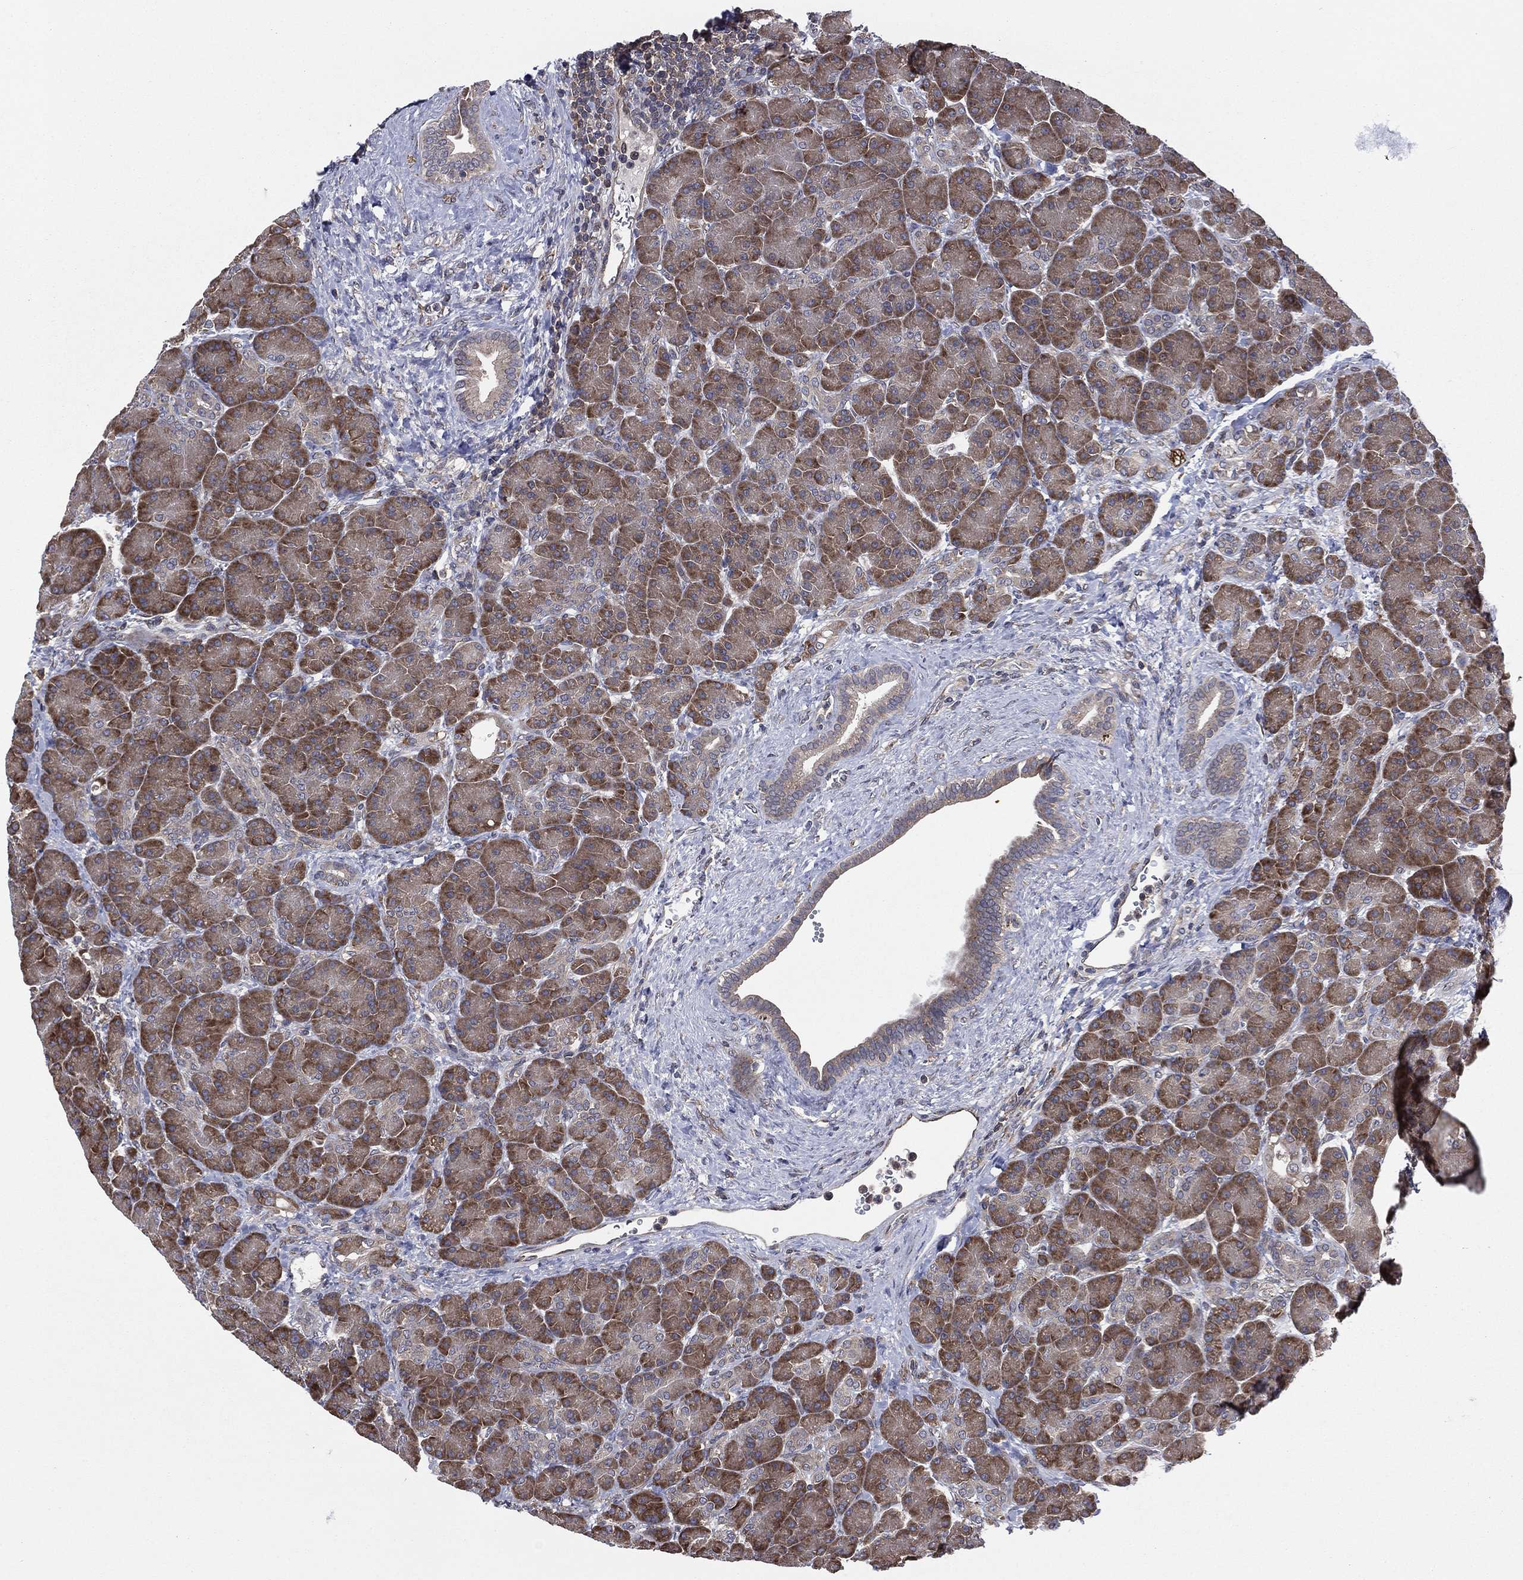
{"staining": {"intensity": "moderate", "quantity": ">75%", "location": "cytoplasmic/membranous"}, "tissue": "pancreas", "cell_type": "Exocrine glandular cells", "image_type": "normal", "snomed": [{"axis": "morphology", "description": "Normal tissue, NOS"}, {"axis": "topography", "description": "Pancreas"}], "caption": "Exocrine glandular cells show medium levels of moderate cytoplasmic/membranous staining in about >75% of cells in unremarkable pancreas.", "gene": "C2orf76", "patient": {"sex": "female", "age": 63}}